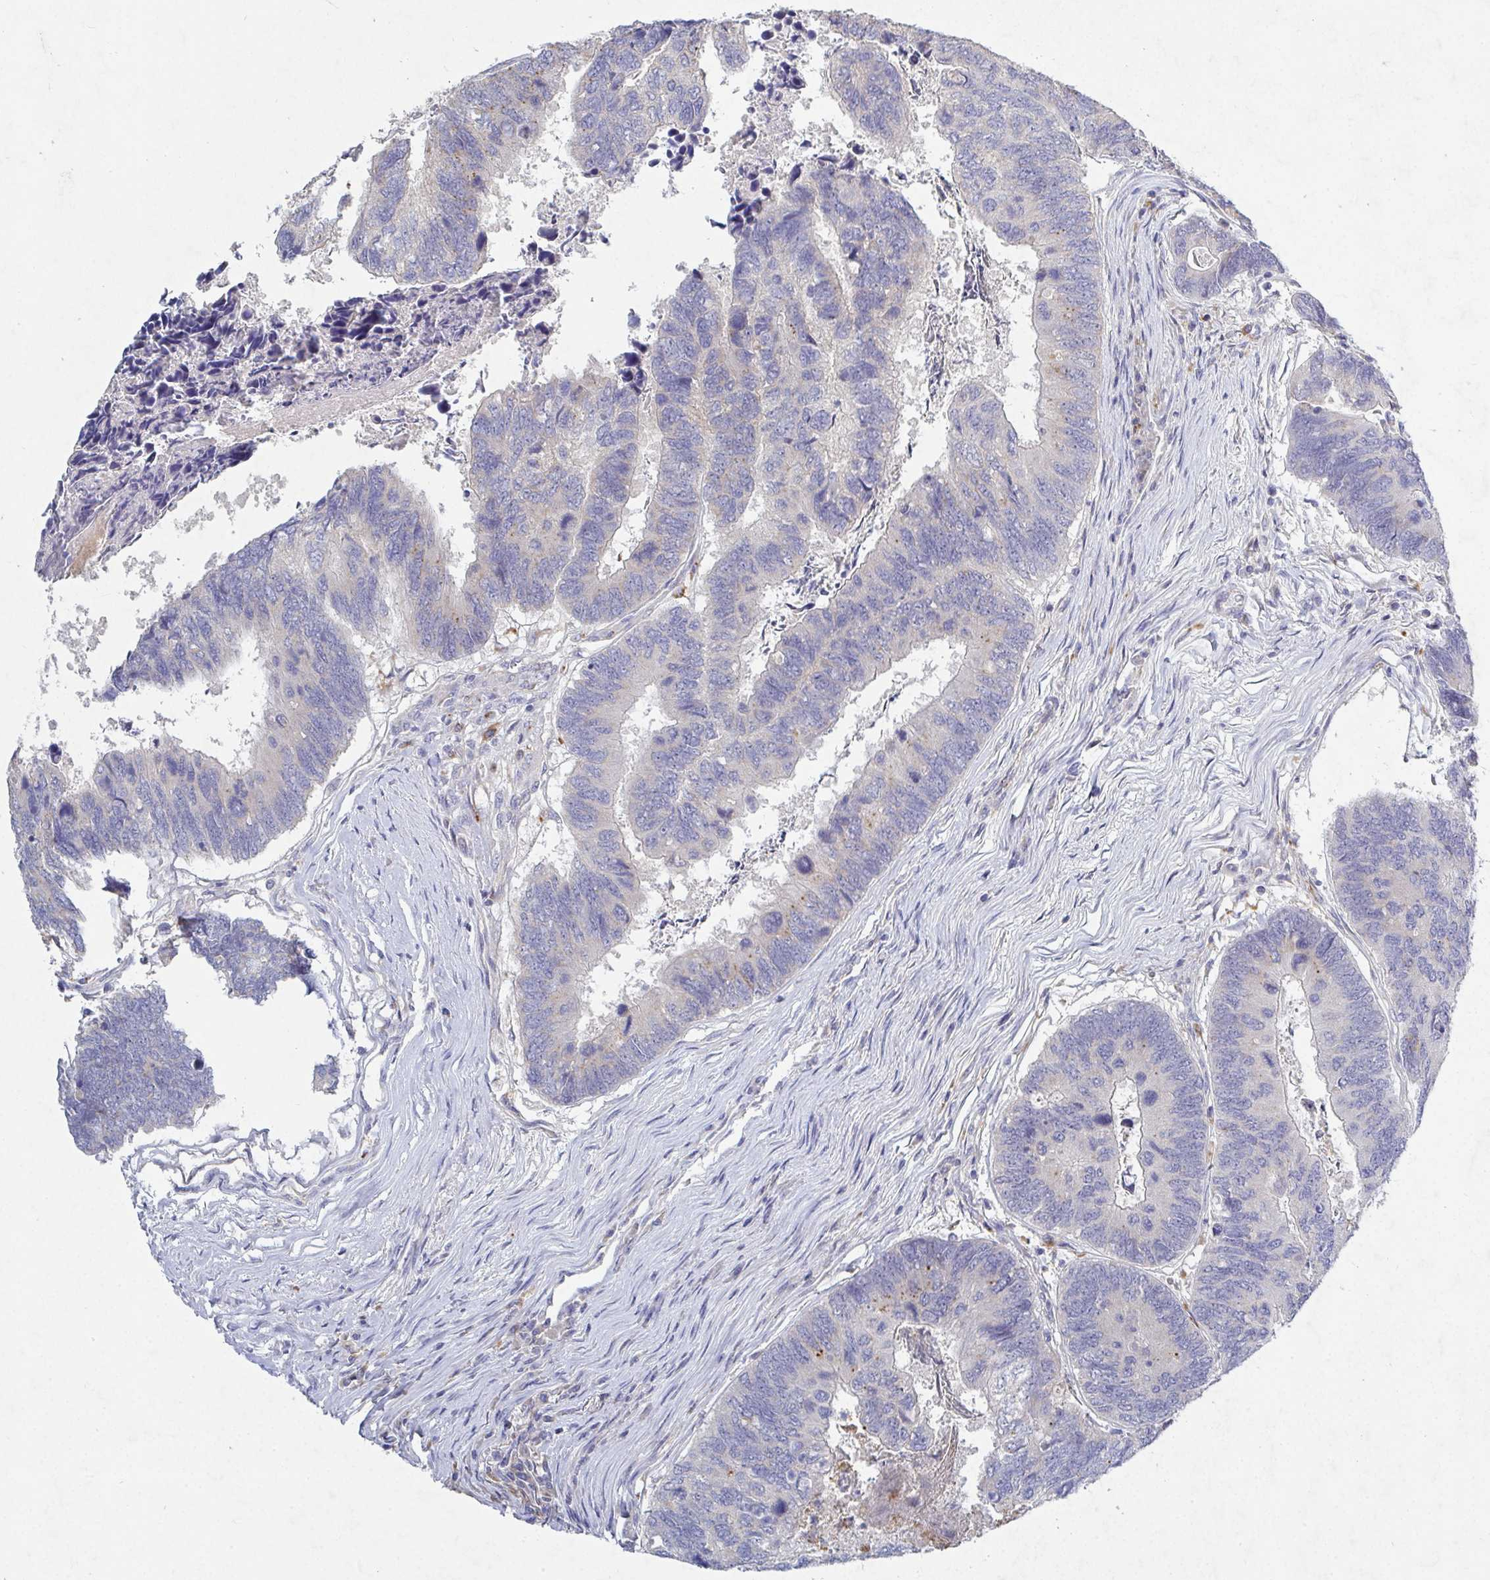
{"staining": {"intensity": "negative", "quantity": "none", "location": "none"}, "tissue": "colorectal cancer", "cell_type": "Tumor cells", "image_type": "cancer", "snomed": [{"axis": "morphology", "description": "Adenocarcinoma, NOS"}, {"axis": "topography", "description": "Colon"}], "caption": "IHC of human colorectal adenocarcinoma demonstrates no staining in tumor cells.", "gene": "GALNT13", "patient": {"sex": "female", "age": 67}}